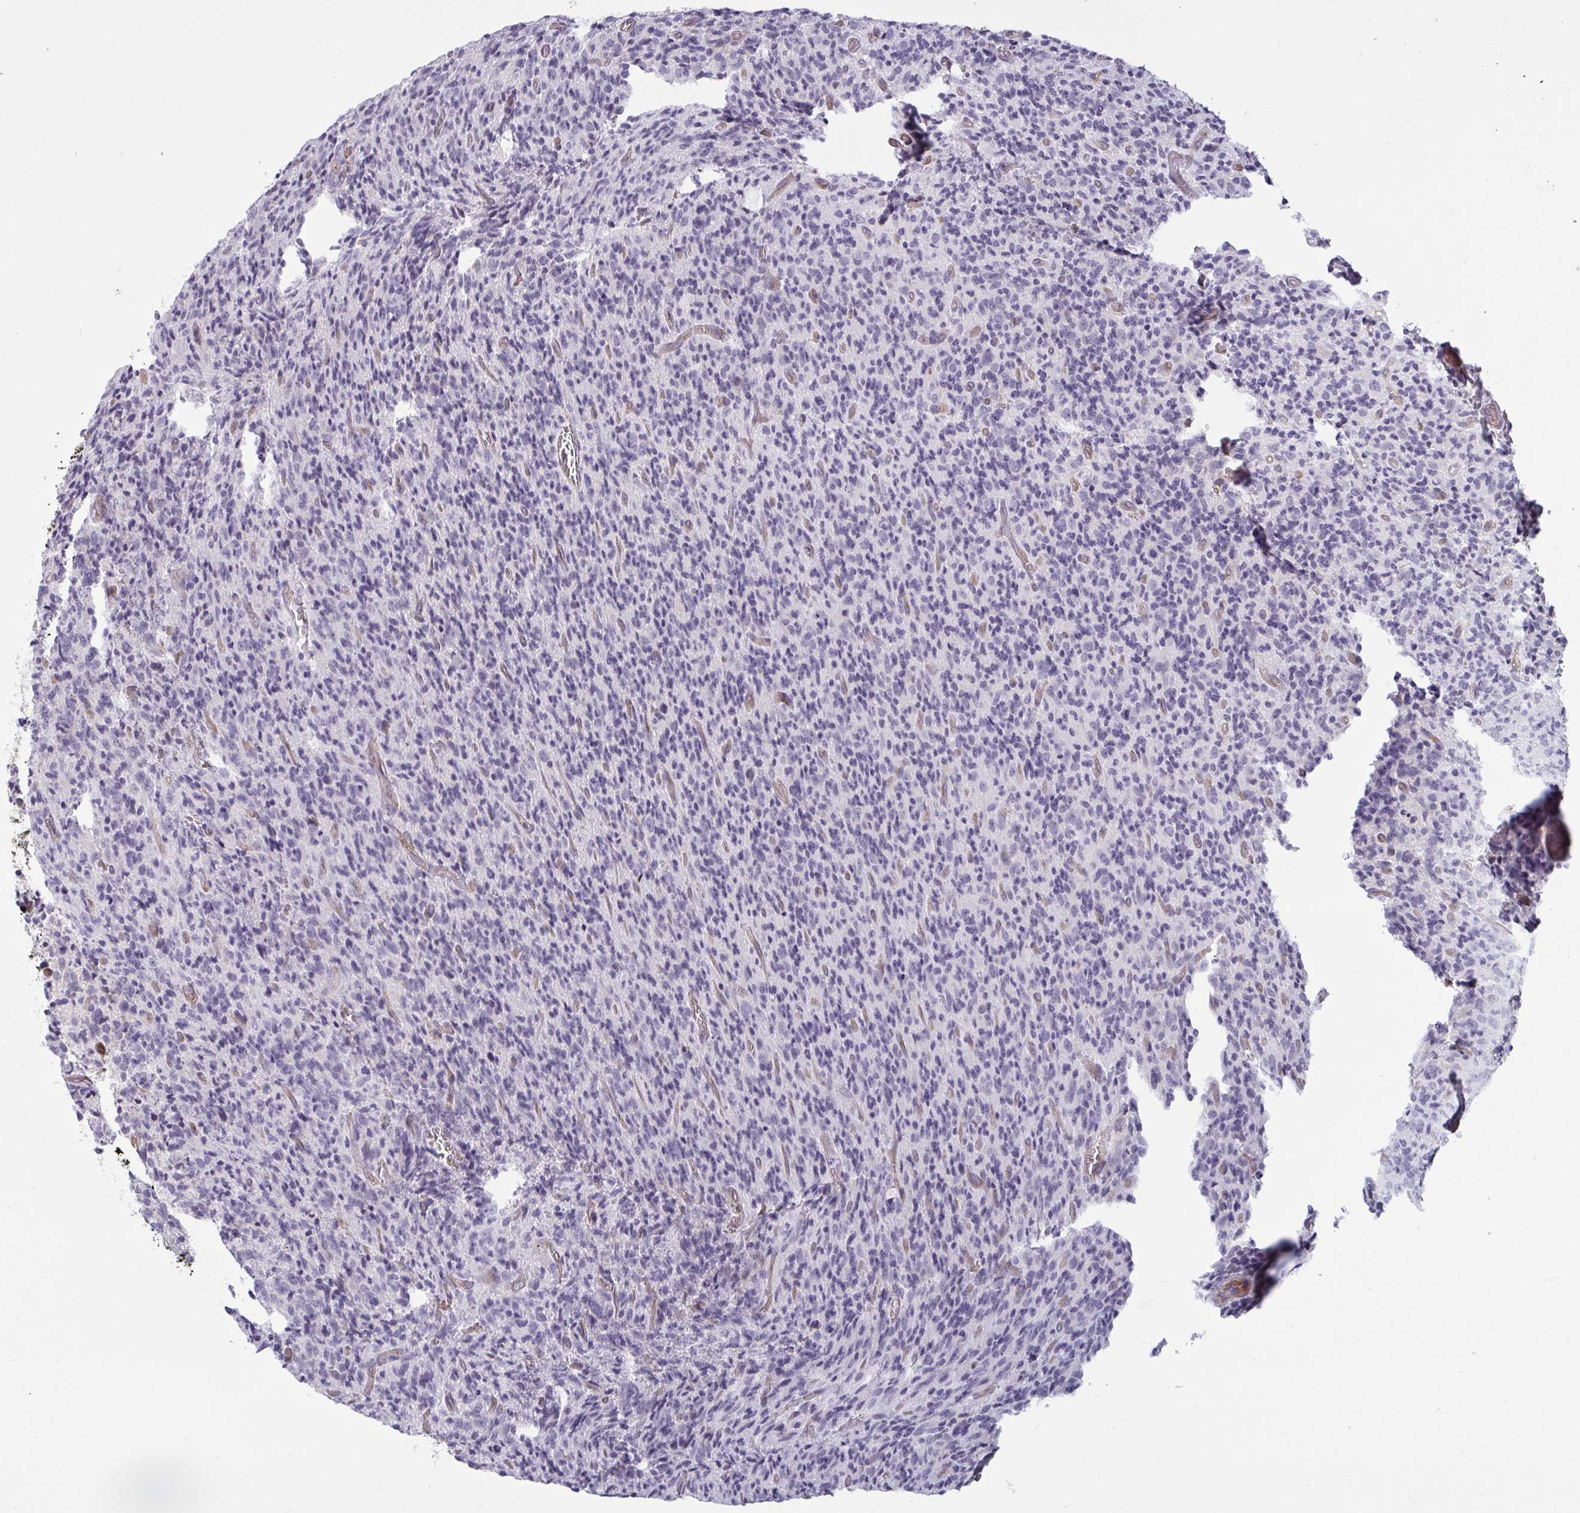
{"staining": {"intensity": "negative", "quantity": "none", "location": "none"}, "tissue": "glioma", "cell_type": "Tumor cells", "image_type": "cancer", "snomed": [{"axis": "morphology", "description": "Glioma, malignant, High grade"}, {"axis": "topography", "description": "Brain"}], "caption": "The photomicrograph exhibits no significant expression in tumor cells of glioma. Nuclei are stained in blue.", "gene": "TBC1D4", "patient": {"sex": "male", "age": 76}}